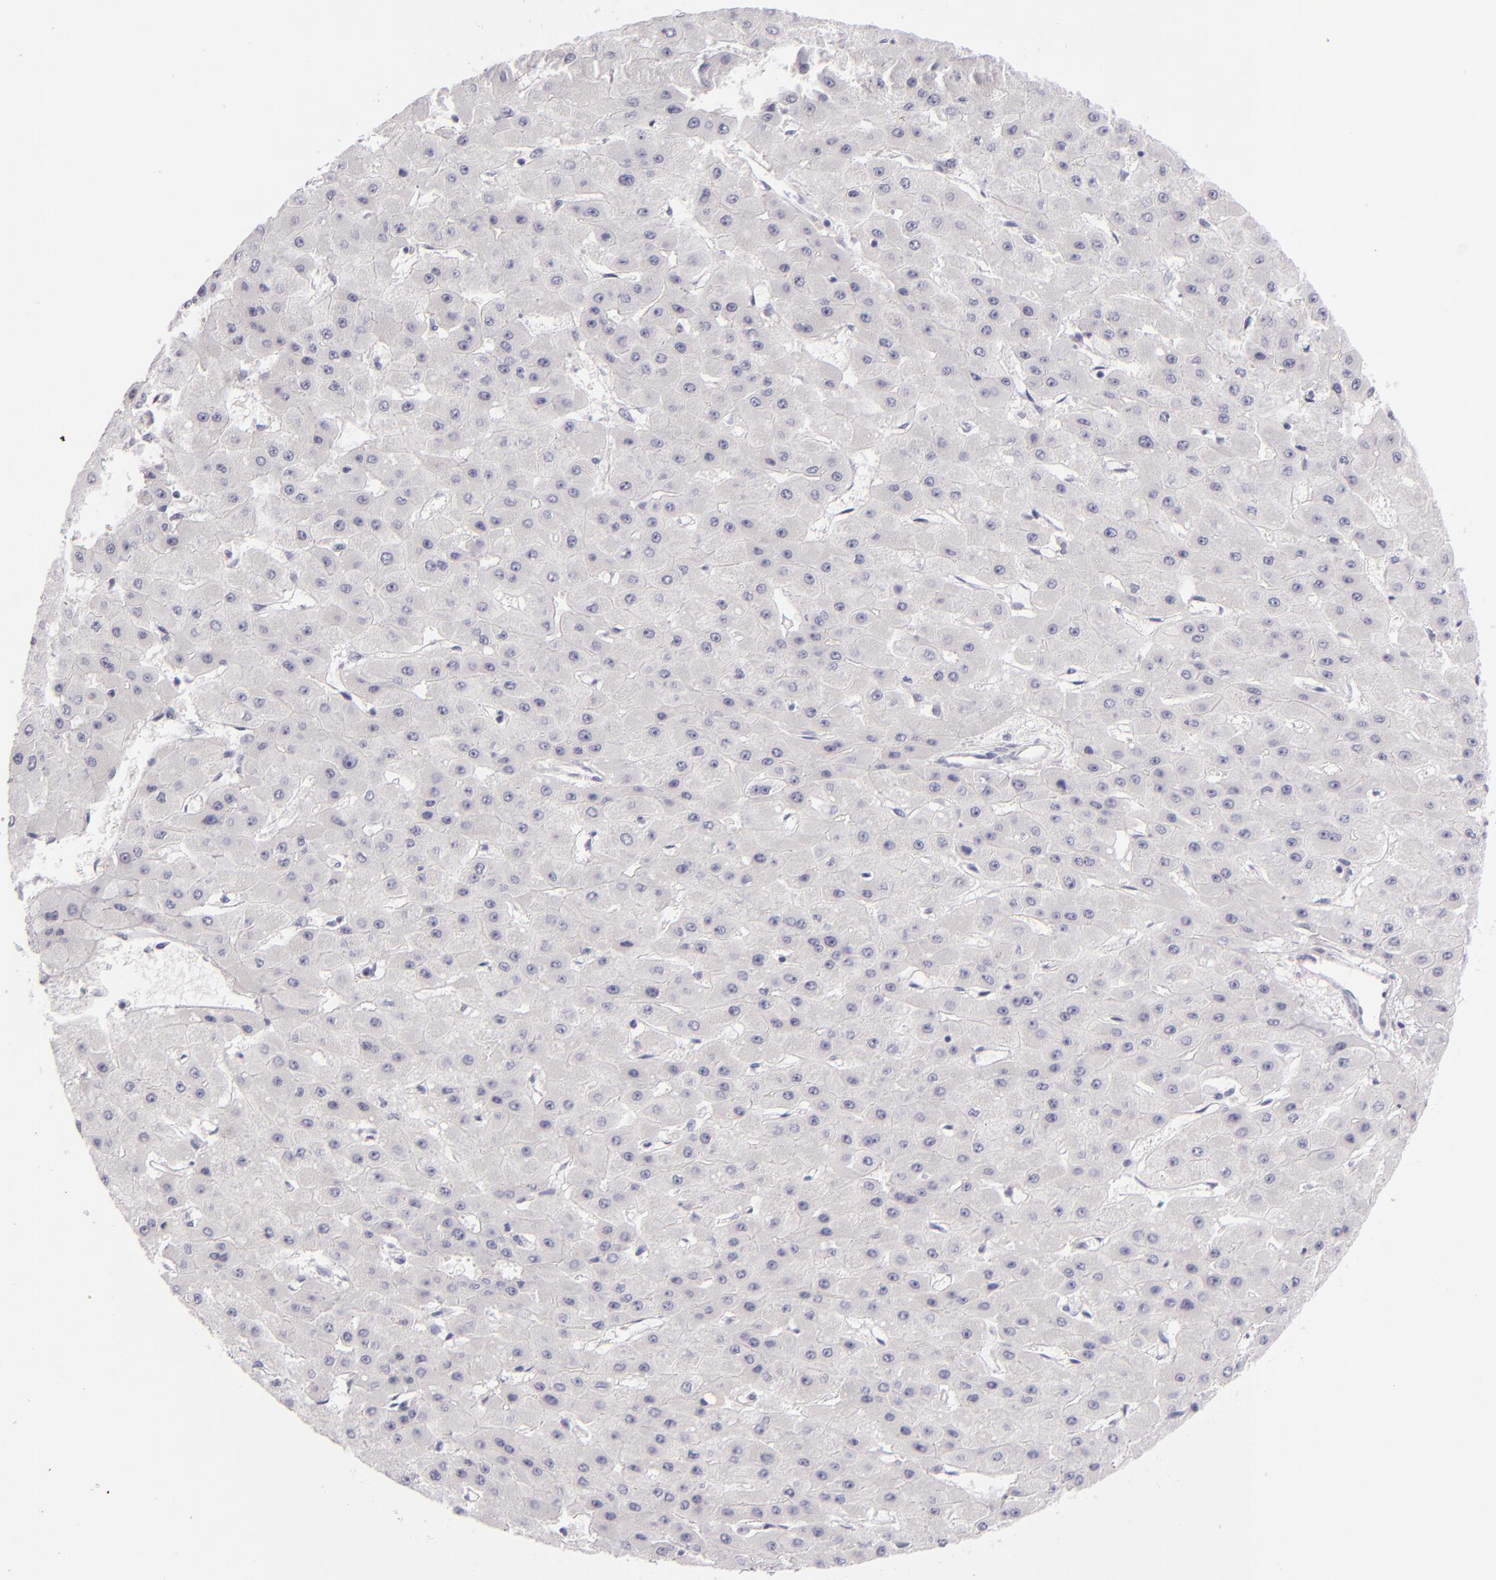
{"staining": {"intensity": "negative", "quantity": "none", "location": "none"}, "tissue": "liver cancer", "cell_type": "Tumor cells", "image_type": "cancer", "snomed": [{"axis": "morphology", "description": "Carcinoma, Hepatocellular, NOS"}, {"axis": "topography", "description": "Liver"}], "caption": "The micrograph exhibits no significant positivity in tumor cells of hepatocellular carcinoma (liver).", "gene": "TPSD1", "patient": {"sex": "female", "age": 52}}